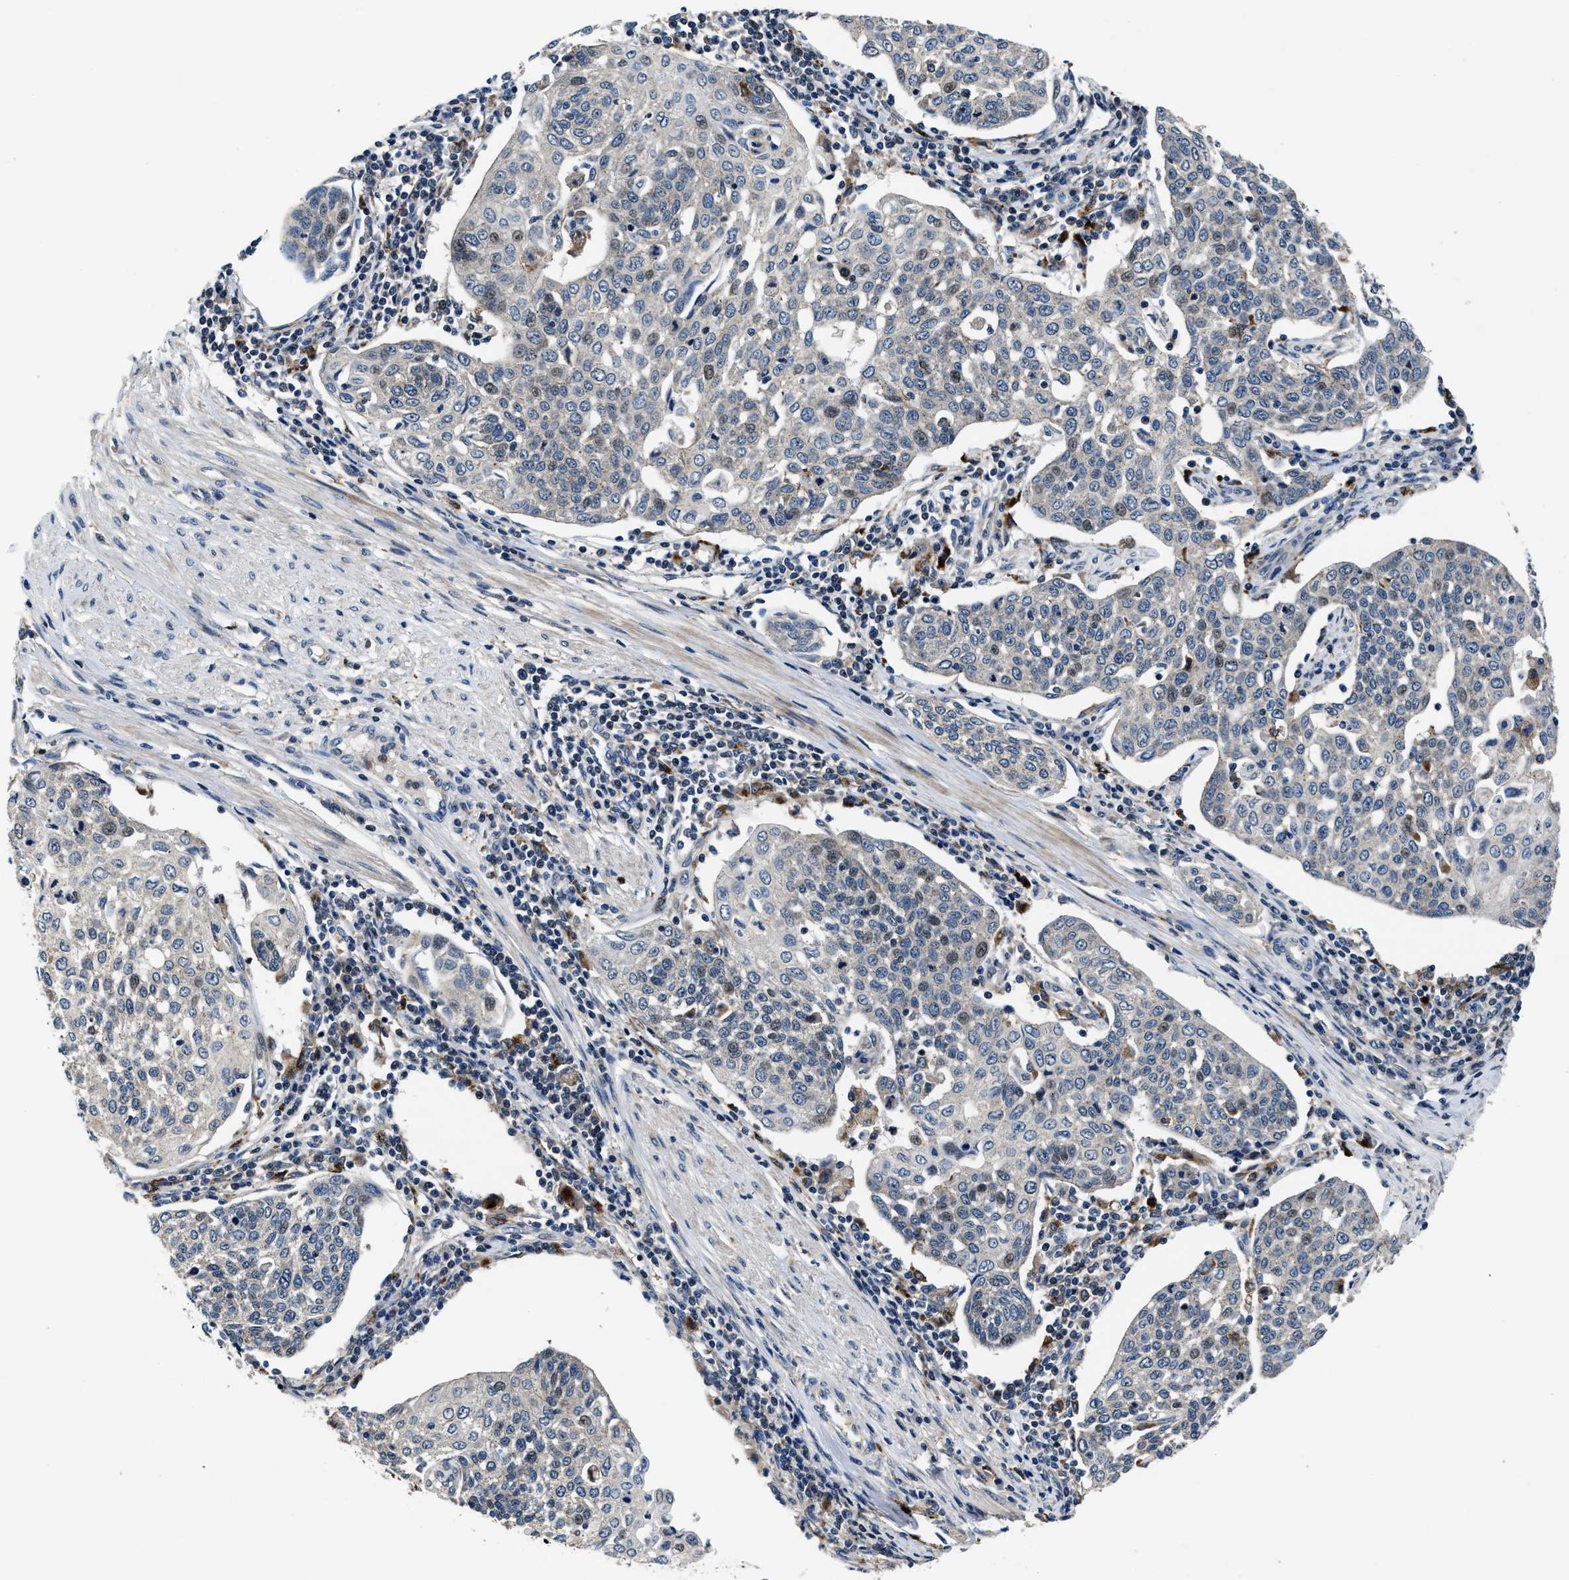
{"staining": {"intensity": "weak", "quantity": "<25%", "location": "nuclear"}, "tissue": "cervical cancer", "cell_type": "Tumor cells", "image_type": "cancer", "snomed": [{"axis": "morphology", "description": "Squamous cell carcinoma, NOS"}, {"axis": "topography", "description": "Cervix"}], "caption": "High power microscopy histopathology image of an IHC histopathology image of cervical cancer (squamous cell carcinoma), revealing no significant expression in tumor cells.", "gene": "C2orf66", "patient": {"sex": "female", "age": 34}}